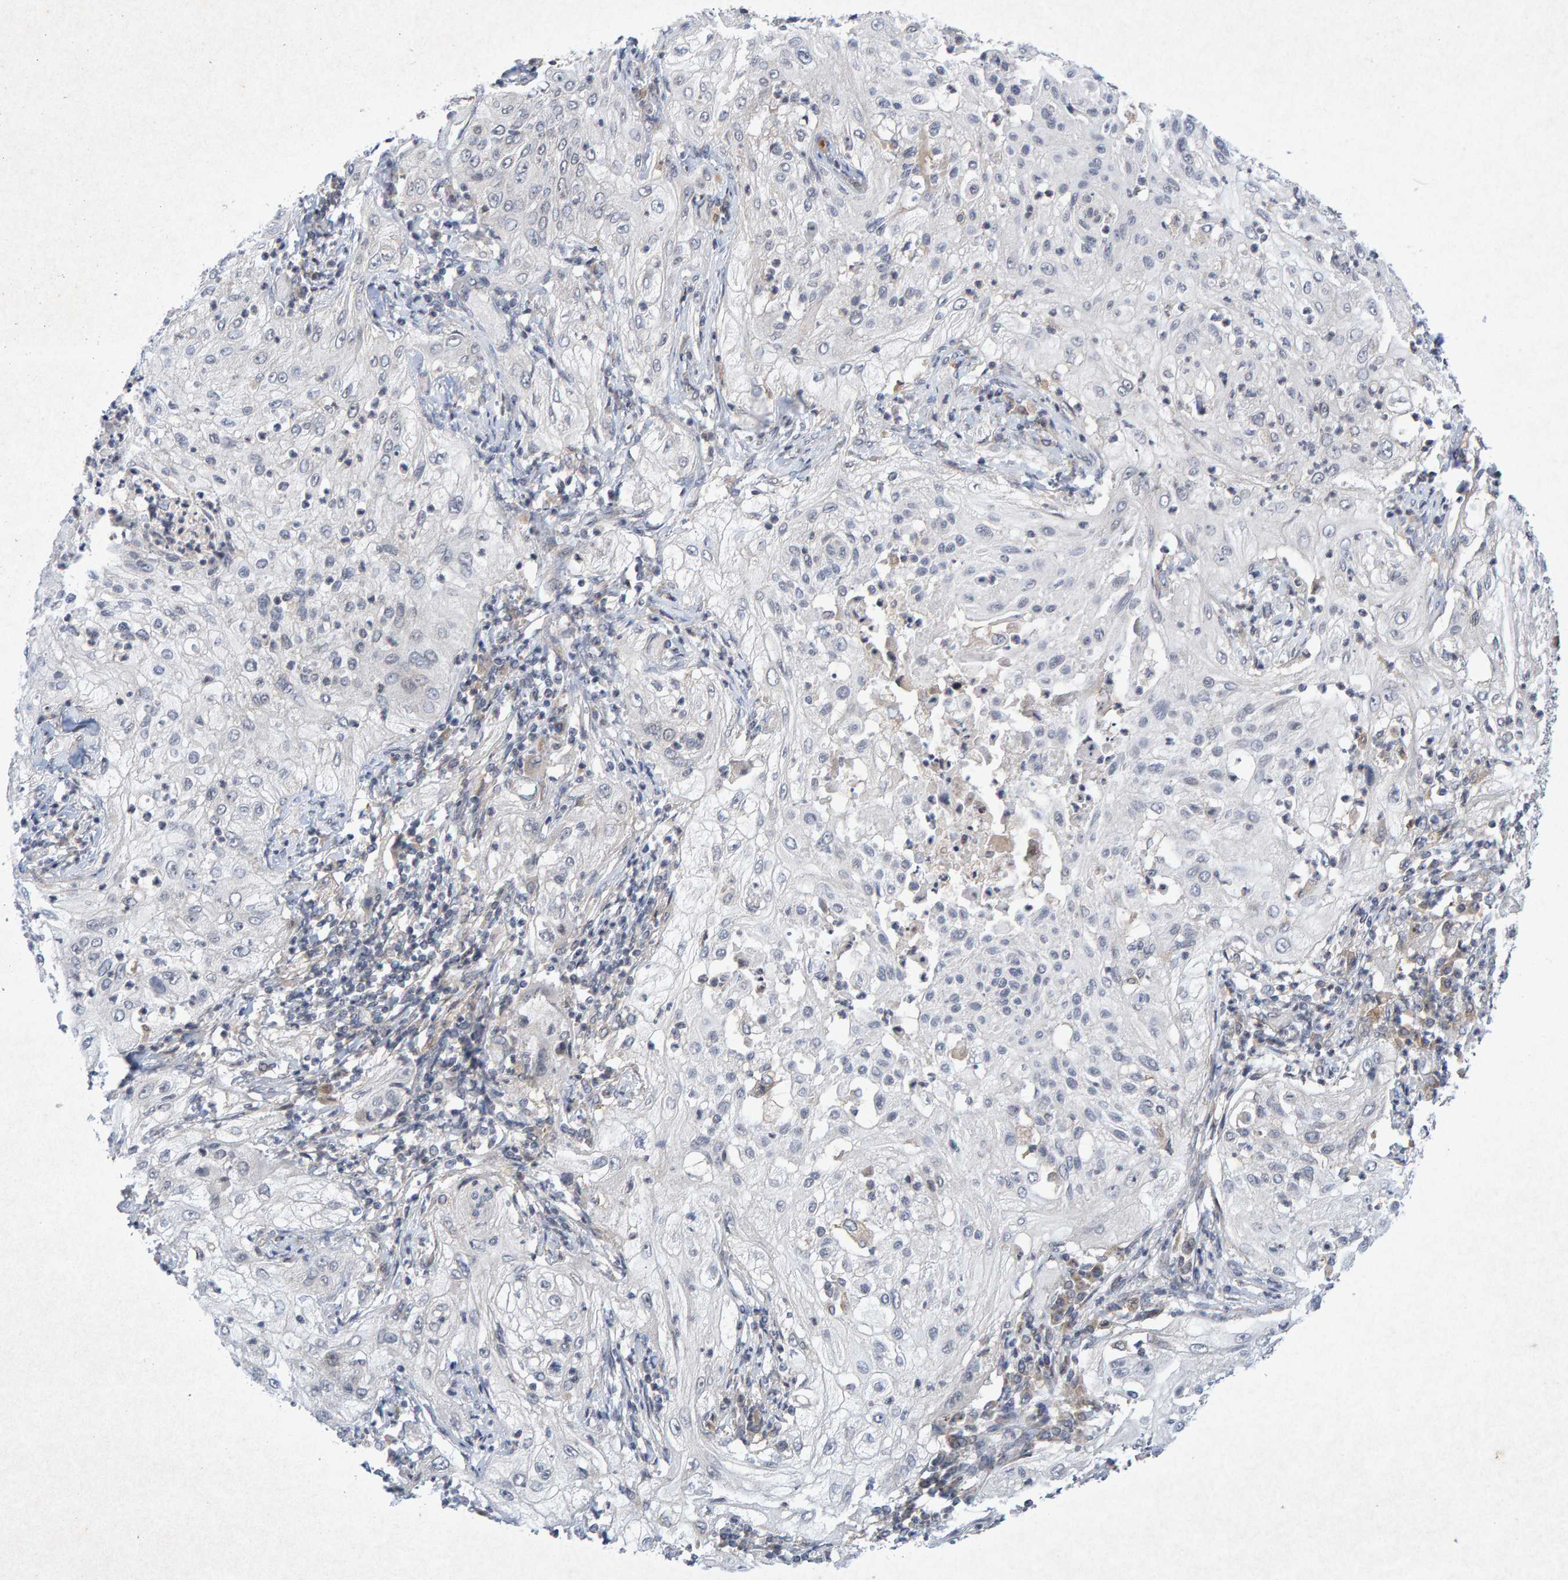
{"staining": {"intensity": "negative", "quantity": "none", "location": "none"}, "tissue": "lung cancer", "cell_type": "Tumor cells", "image_type": "cancer", "snomed": [{"axis": "morphology", "description": "Inflammation, NOS"}, {"axis": "morphology", "description": "Squamous cell carcinoma, NOS"}, {"axis": "topography", "description": "Lymph node"}, {"axis": "topography", "description": "Soft tissue"}, {"axis": "topography", "description": "Lung"}], "caption": "This is an IHC histopathology image of squamous cell carcinoma (lung). There is no staining in tumor cells.", "gene": "CDH2", "patient": {"sex": "male", "age": 66}}